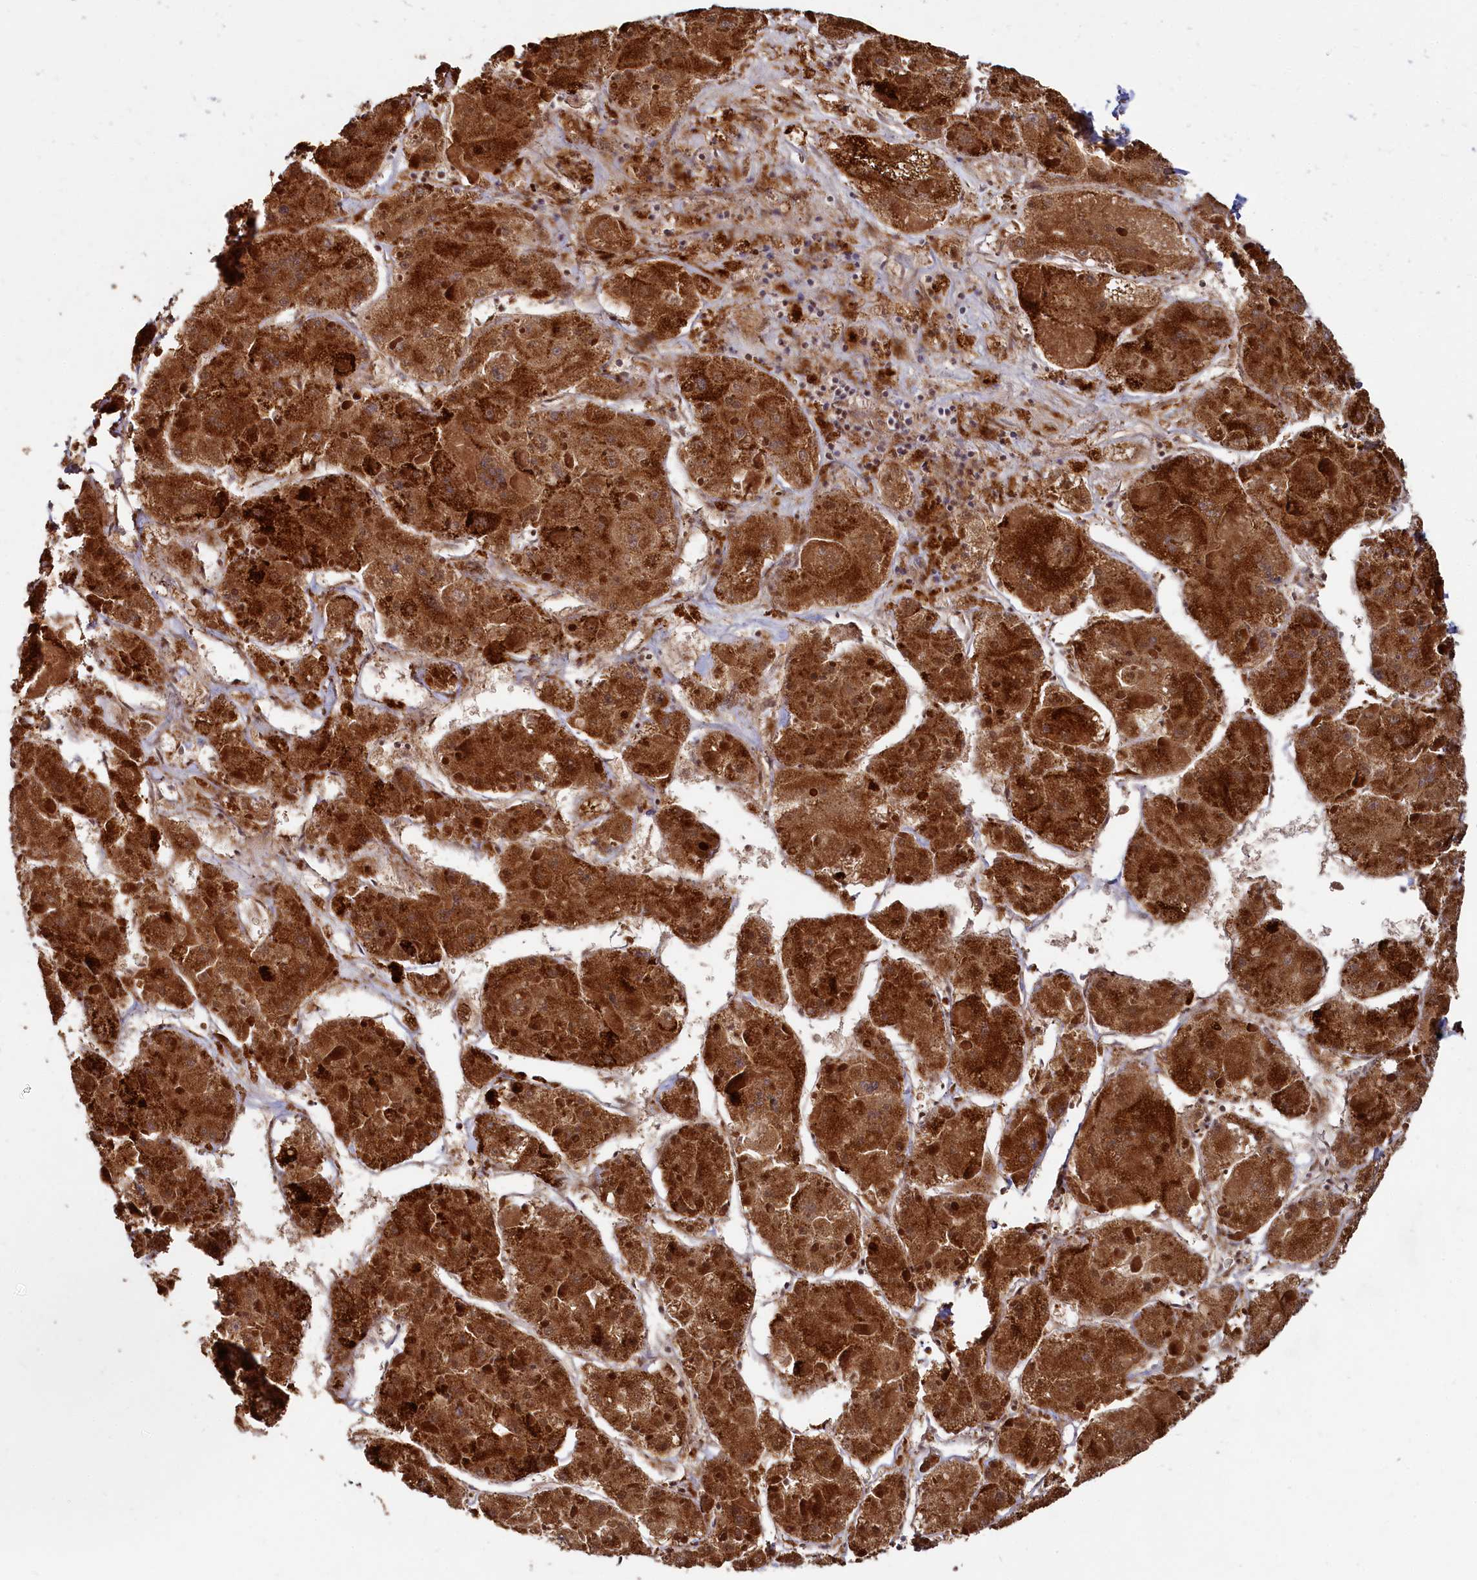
{"staining": {"intensity": "strong", "quantity": ">75%", "location": "cytoplasmic/membranous"}, "tissue": "liver cancer", "cell_type": "Tumor cells", "image_type": "cancer", "snomed": [{"axis": "morphology", "description": "Carcinoma, Hepatocellular, NOS"}, {"axis": "topography", "description": "Liver"}], "caption": "Protein staining demonstrates strong cytoplasmic/membranous staining in approximately >75% of tumor cells in hepatocellular carcinoma (liver). The staining is performed using DAB brown chromogen to label protein expression. The nuclei are counter-stained blue using hematoxylin.", "gene": "TRIM23", "patient": {"sex": "female", "age": 73}}